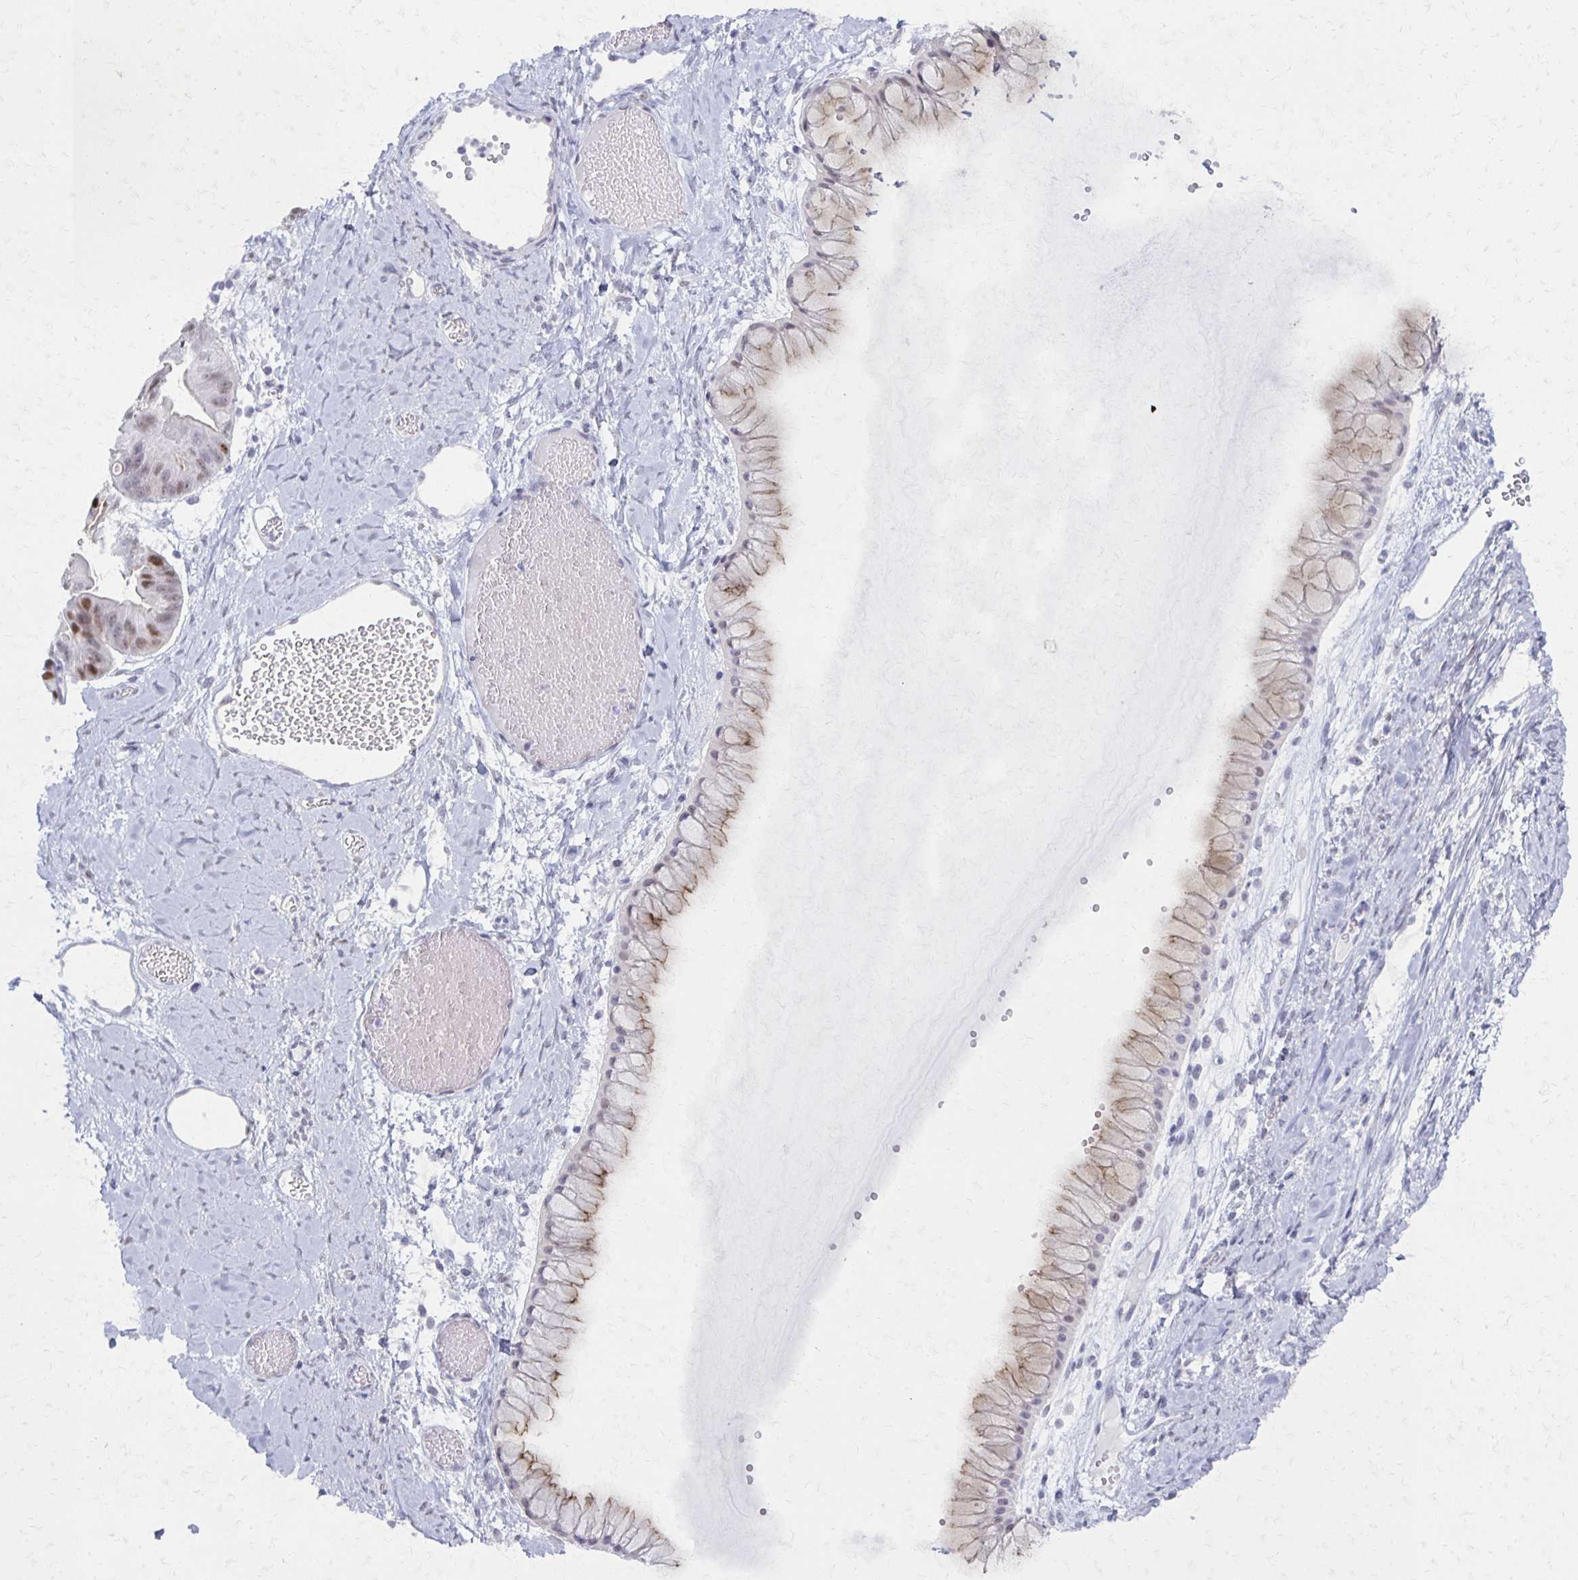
{"staining": {"intensity": "moderate", "quantity": "<25%", "location": "cytoplasmic/membranous,nuclear"}, "tissue": "ovarian cancer", "cell_type": "Tumor cells", "image_type": "cancer", "snomed": [{"axis": "morphology", "description": "Cystadenocarcinoma, mucinous, NOS"}, {"axis": "topography", "description": "Ovary"}], "caption": "Immunohistochemical staining of ovarian cancer (mucinous cystadenocarcinoma) exhibits low levels of moderate cytoplasmic/membranous and nuclear expression in about <25% of tumor cells.", "gene": "MORC4", "patient": {"sex": "female", "age": 61}}